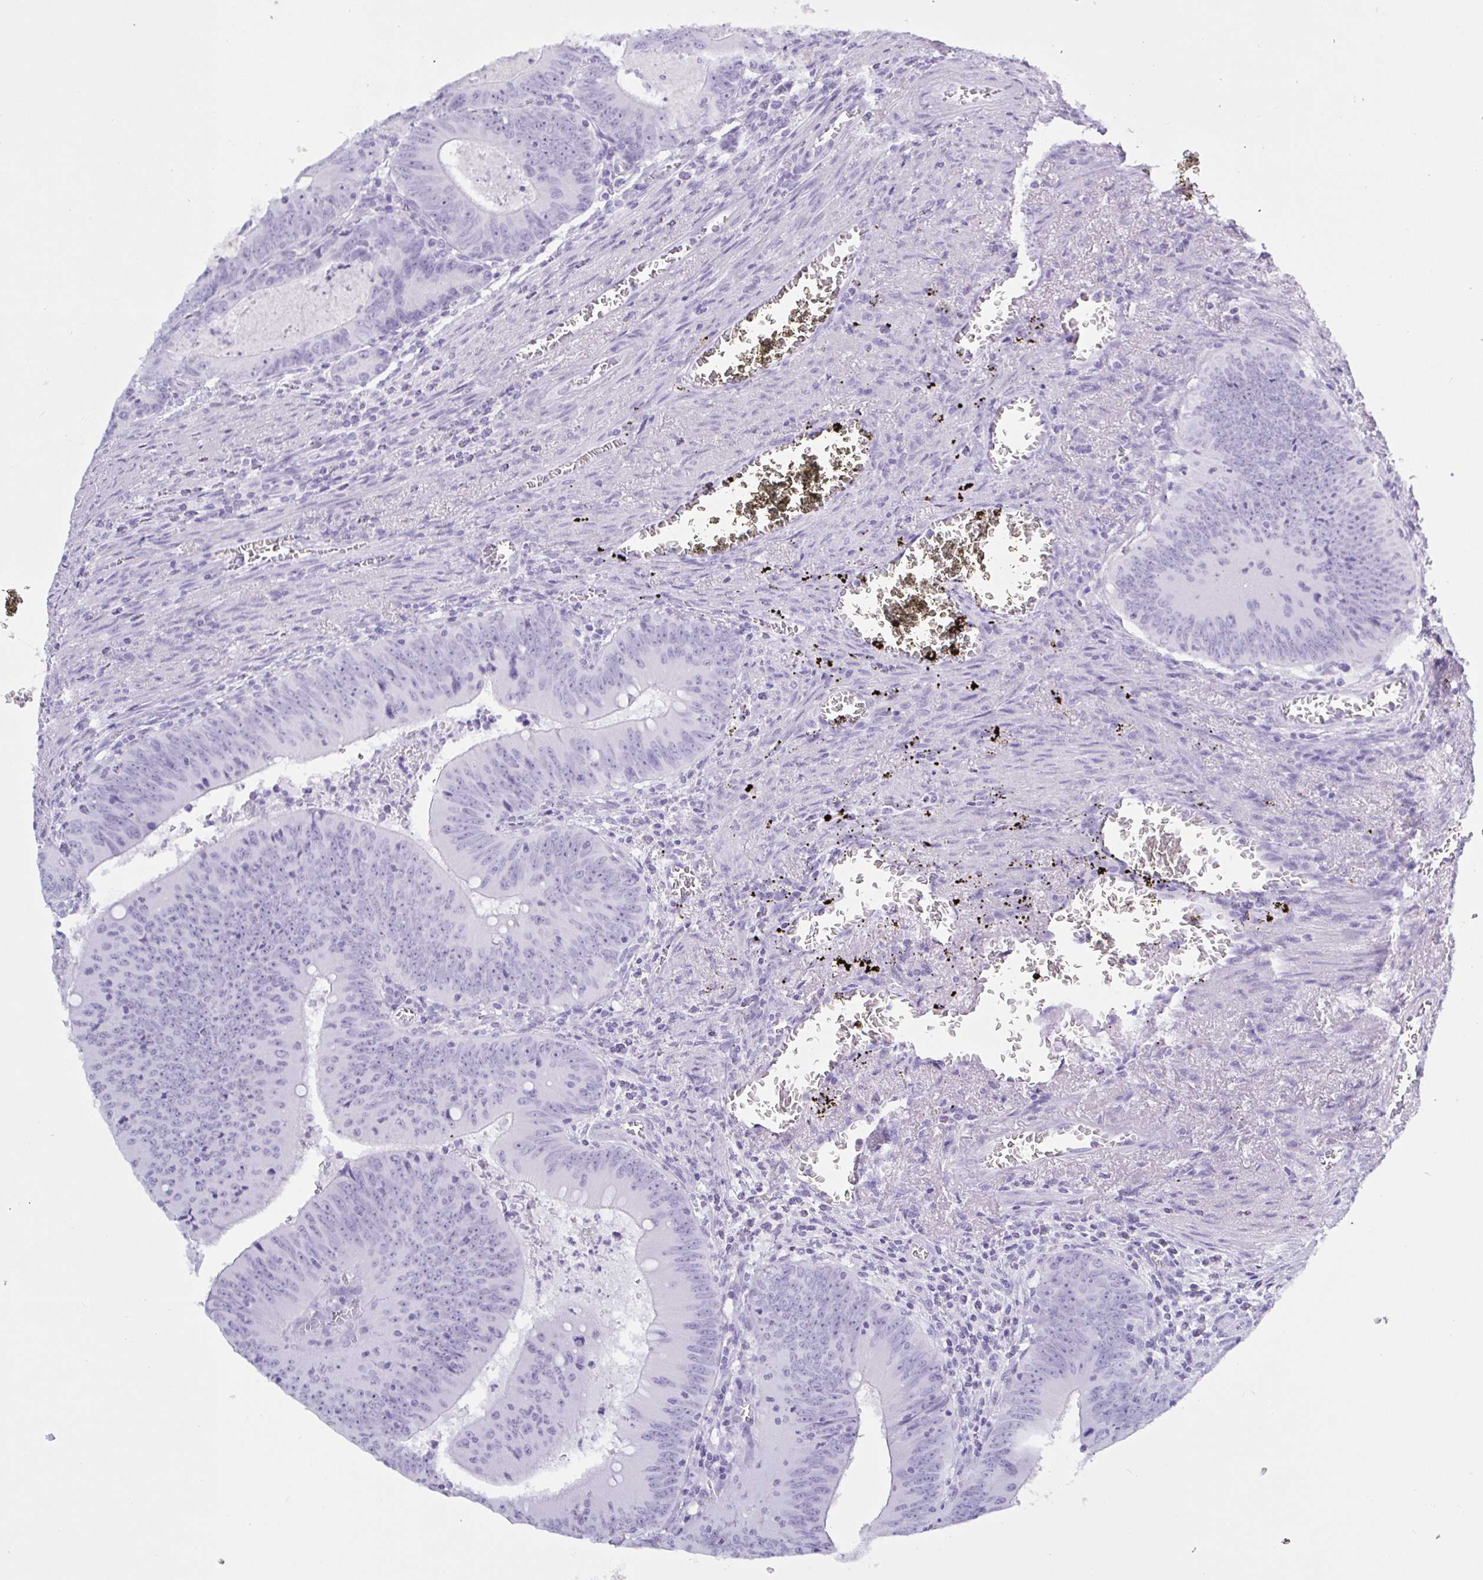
{"staining": {"intensity": "negative", "quantity": "none", "location": "none"}, "tissue": "colorectal cancer", "cell_type": "Tumor cells", "image_type": "cancer", "snomed": [{"axis": "morphology", "description": "Adenocarcinoma, NOS"}, {"axis": "topography", "description": "Rectum"}], "caption": "IHC photomicrograph of neoplastic tissue: adenocarcinoma (colorectal) stained with DAB displays no significant protein positivity in tumor cells. The staining was performed using DAB to visualize the protein expression in brown, while the nuclei were stained in blue with hematoxylin (Magnification: 20x).", "gene": "MRGPRG", "patient": {"sex": "female", "age": 72}}